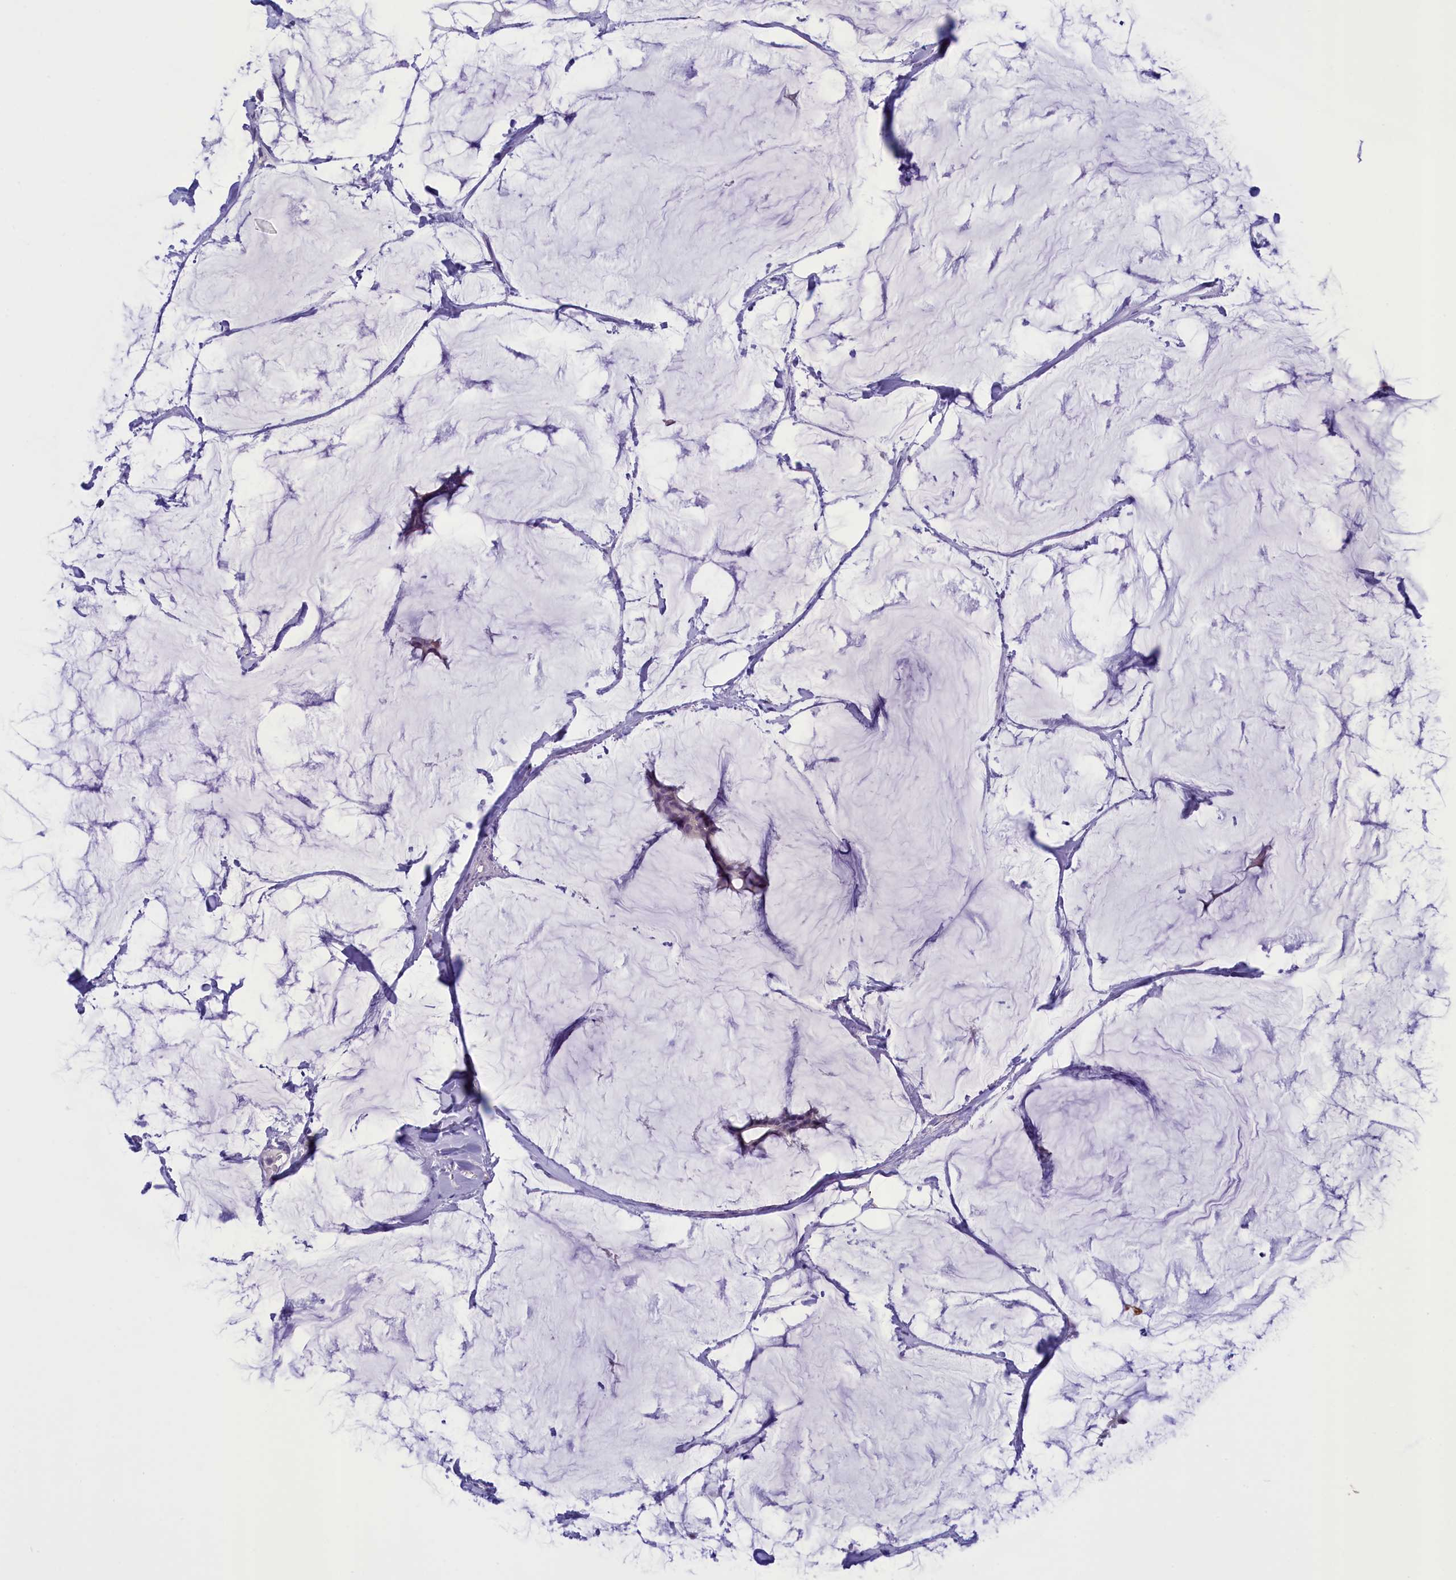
{"staining": {"intensity": "negative", "quantity": "none", "location": "none"}, "tissue": "breast cancer", "cell_type": "Tumor cells", "image_type": "cancer", "snomed": [{"axis": "morphology", "description": "Duct carcinoma"}, {"axis": "topography", "description": "Breast"}], "caption": "A high-resolution image shows IHC staining of breast invasive ductal carcinoma, which shows no significant staining in tumor cells. (DAB (3,3'-diaminobenzidine) immunohistochemistry (IHC) with hematoxylin counter stain).", "gene": "CORO2A", "patient": {"sex": "female", "age": 93}}